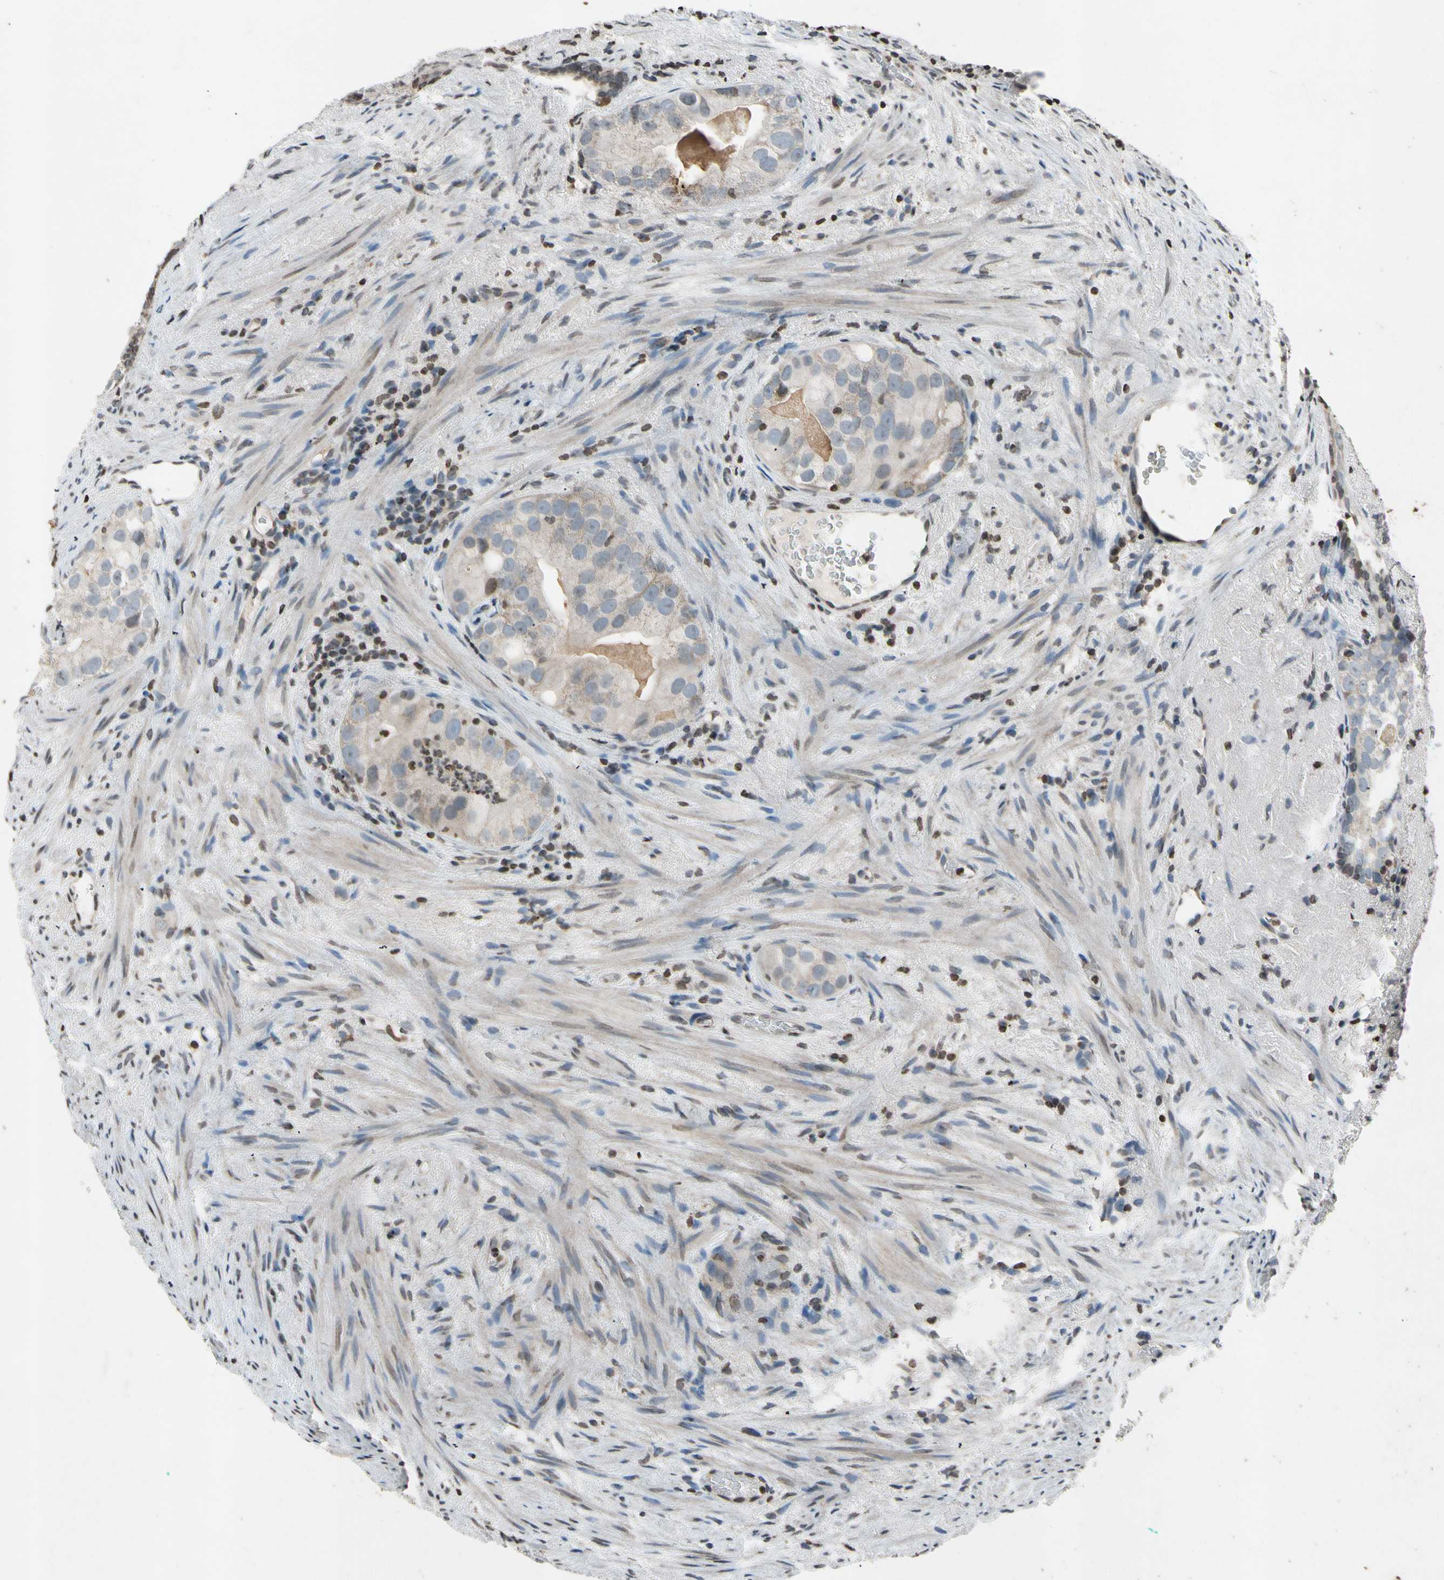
{"staining": {"intensity": "weak", "quantity": ">75%", "location": "cytoplasmic/membranous"}, "tissue": "prostate cancer", "cell_type": "Tumor cells", "image_type": "cancer", "snomed": [{"axis": "morphology", "description": "Adenocarcinoma, High grade"}, {"axis": "topography", "description": "Prostate"}], "caption": "Immunohistochemical staining of prostate adenocarcinoma (high-grade) displays weak cytoplasmic/membranous protein expression in about >75% of tumor cells.", "gene": "CLDN11", "patient": {"sex": "male", "age": 66}}